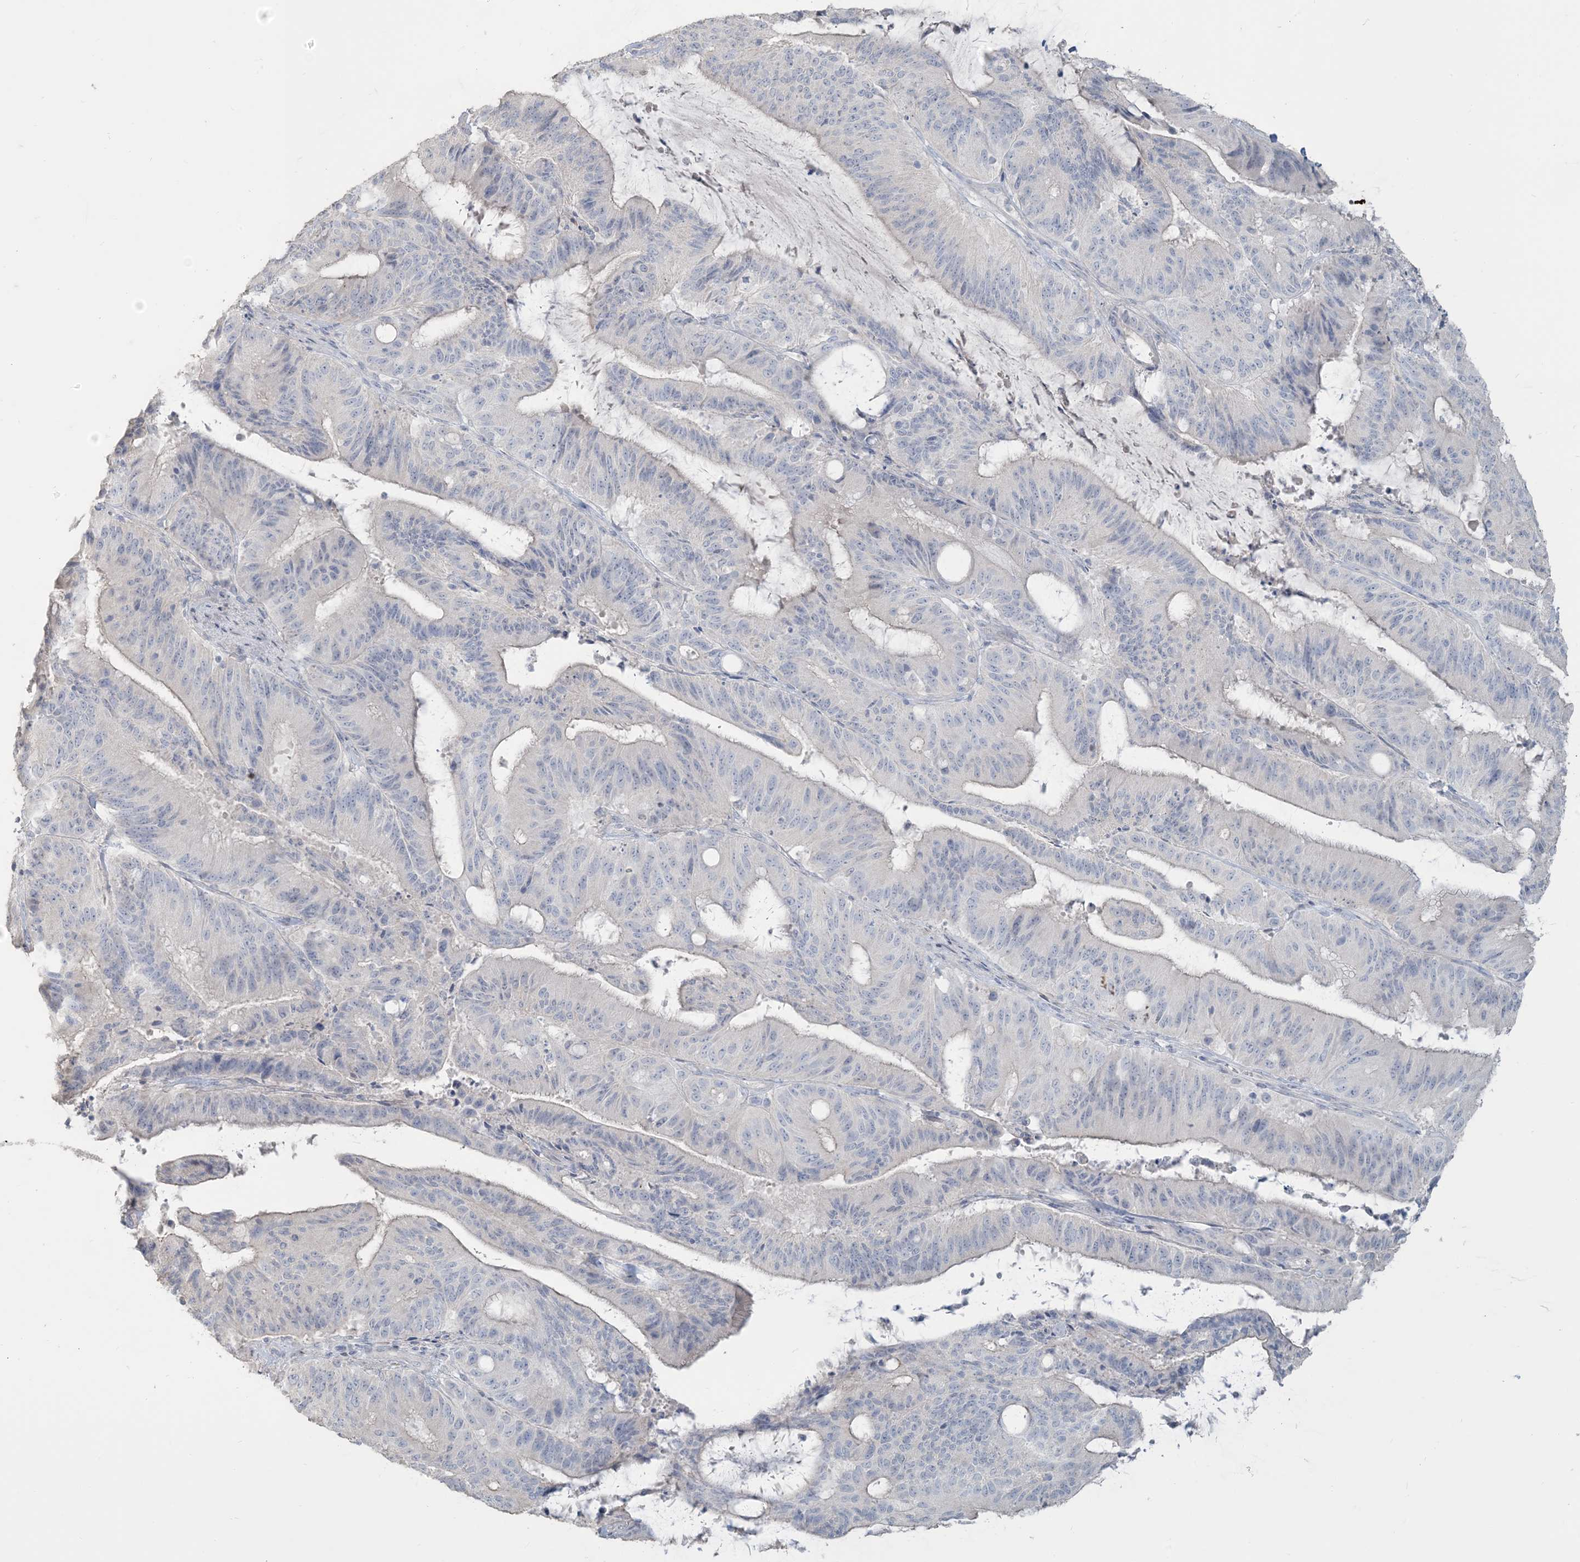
{"staining": {"intensity": "negative", "quantity": "none", "location": "none"}, "tissue": "liver cancer", "cell_type": "Tumor cells", "image_type": "cancer", "snomed": [{"axis": "morphology", "description": "Normal tissue, NOS"}, {"axis": "morphology", "description": "Cholangiocarcinoma"}, {"axis": "topography", "description": "Liver"}, {"axis": "topography", "description": "Peripheral nerve tissue"}], "caption": "Immunohistochemical staining of human liver cholangiocarcinoma reveals no significant staining in tumor cells.", "gene": "NPHS2", "patient": {"sex": "female", "age": 73}}